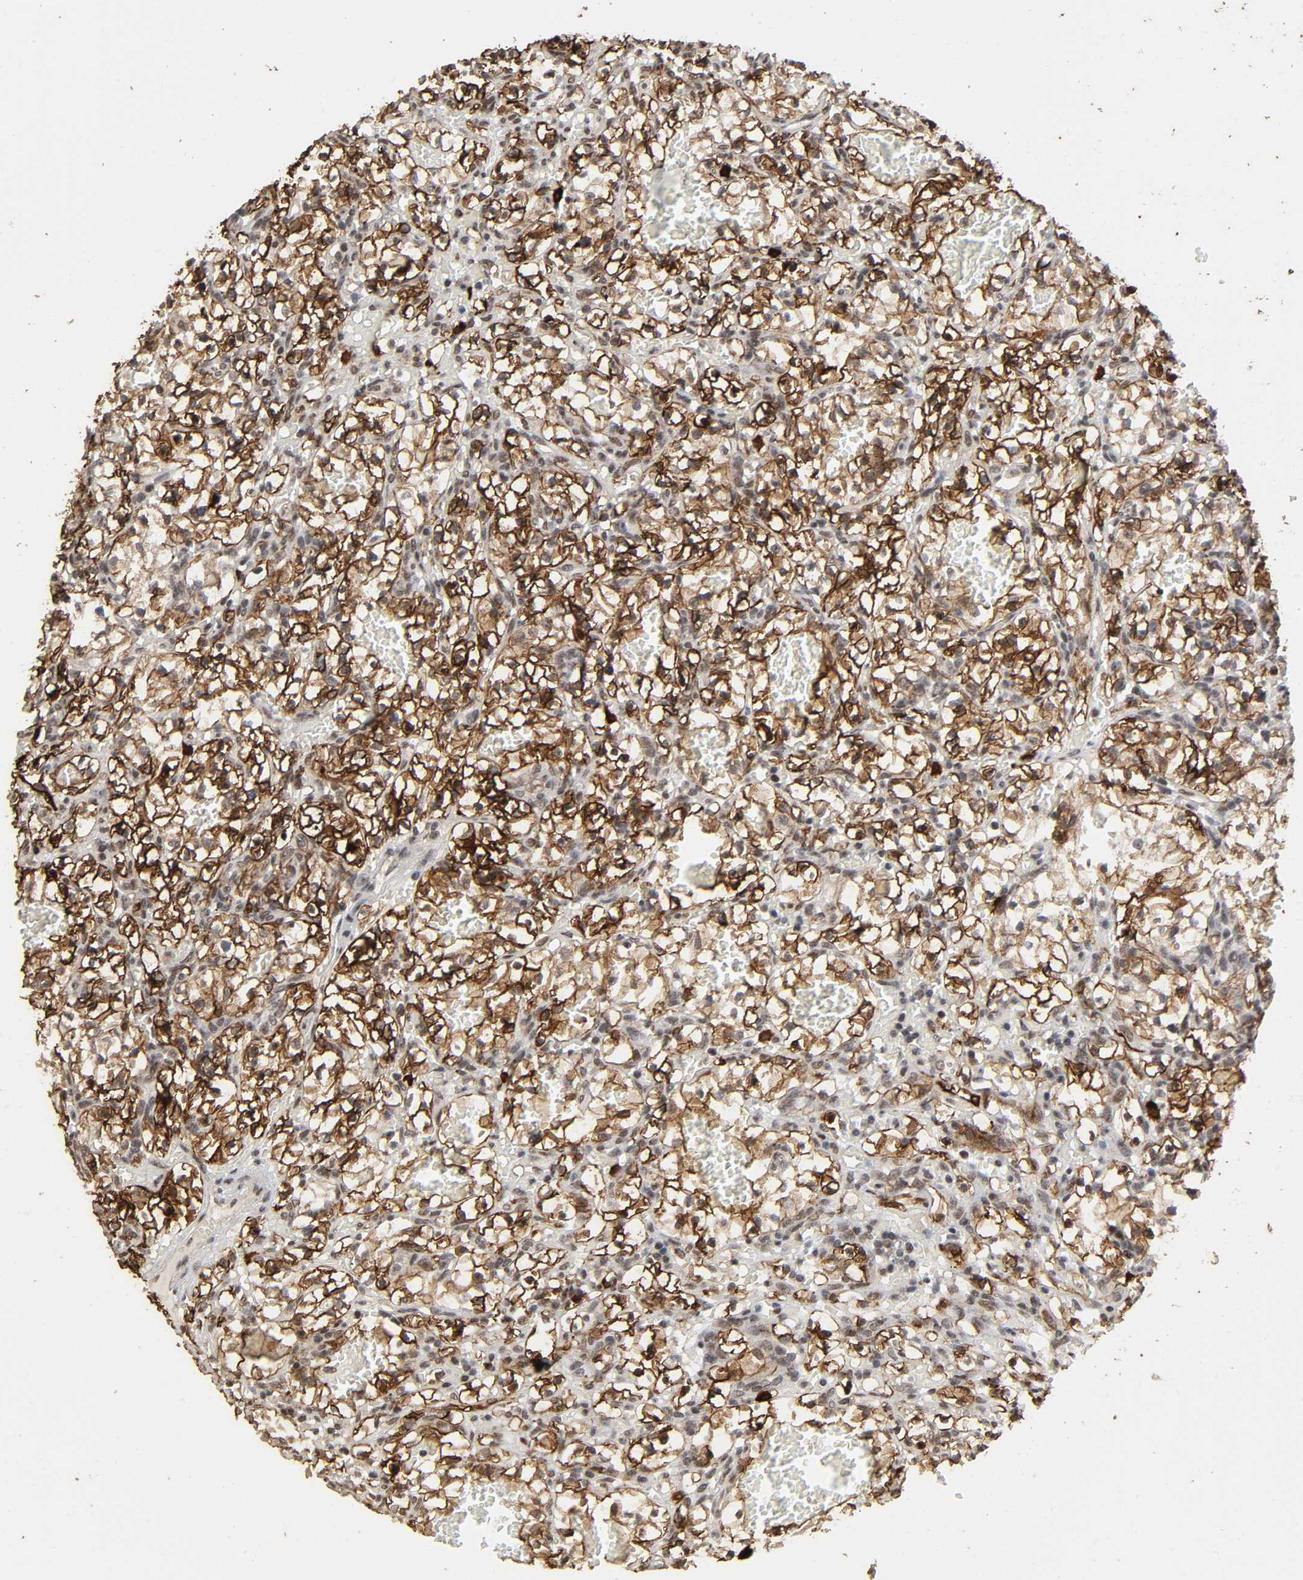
{"staining": {"intensity": "strong", "quantity": "25%-75%", "location": "cytoplasmic/membranous"}, "tissue": "renal cancer", "cell_type": "Tumor cells", "image_type": "cancer", "snomed": [{"axis": "morphology", "description": "Adenocarcinoma, NOS"}, {"axis": "topography", "description": "Kidney"}], "caption": "Renal adenocarcinoma stained with a protein marker exhibits strong staining in tumor cells.", "gene": "AHNAK2", "patient": {"sex": "female", "age": 57}}